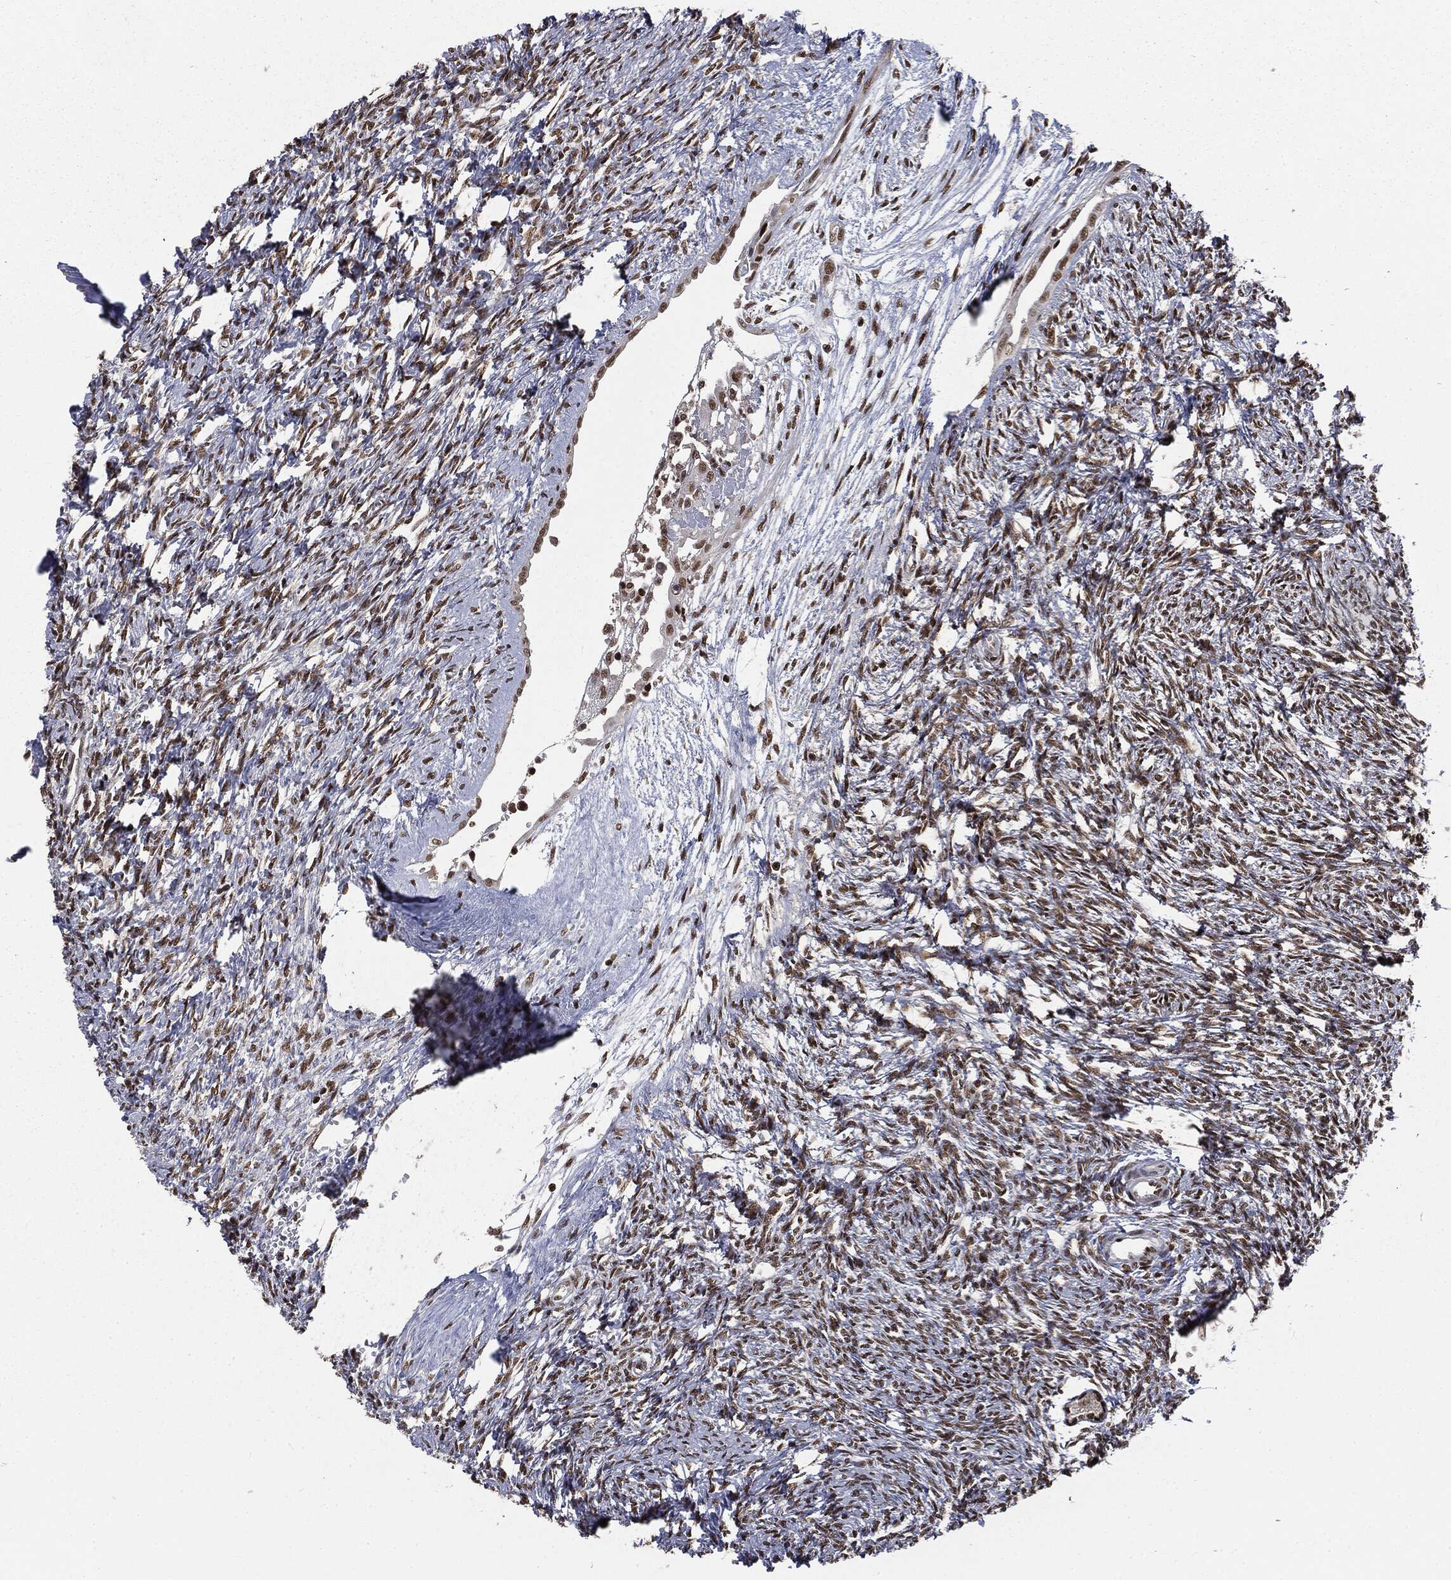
{"staining": {"intensity": "strong", "quantity": ">75%", "location": "nuclear"}, "tissue": "ovary", "cell_type": "Follicle cells", "image_type": "normal", "snomed": [{"axis": "morphology", "description": "Normal tissue, NOS"}, {"axis": "topography", "description": "Fallopian tube"}, {"axis": "topography", "description": "Ovary"}], "caption": "Normal ovary displays strong nuclear expression in about >75% of follicle cells, visualized by immunohistochemistry.", "gene": "DPH2", "patient": {"sex": "female", "age": 33}}